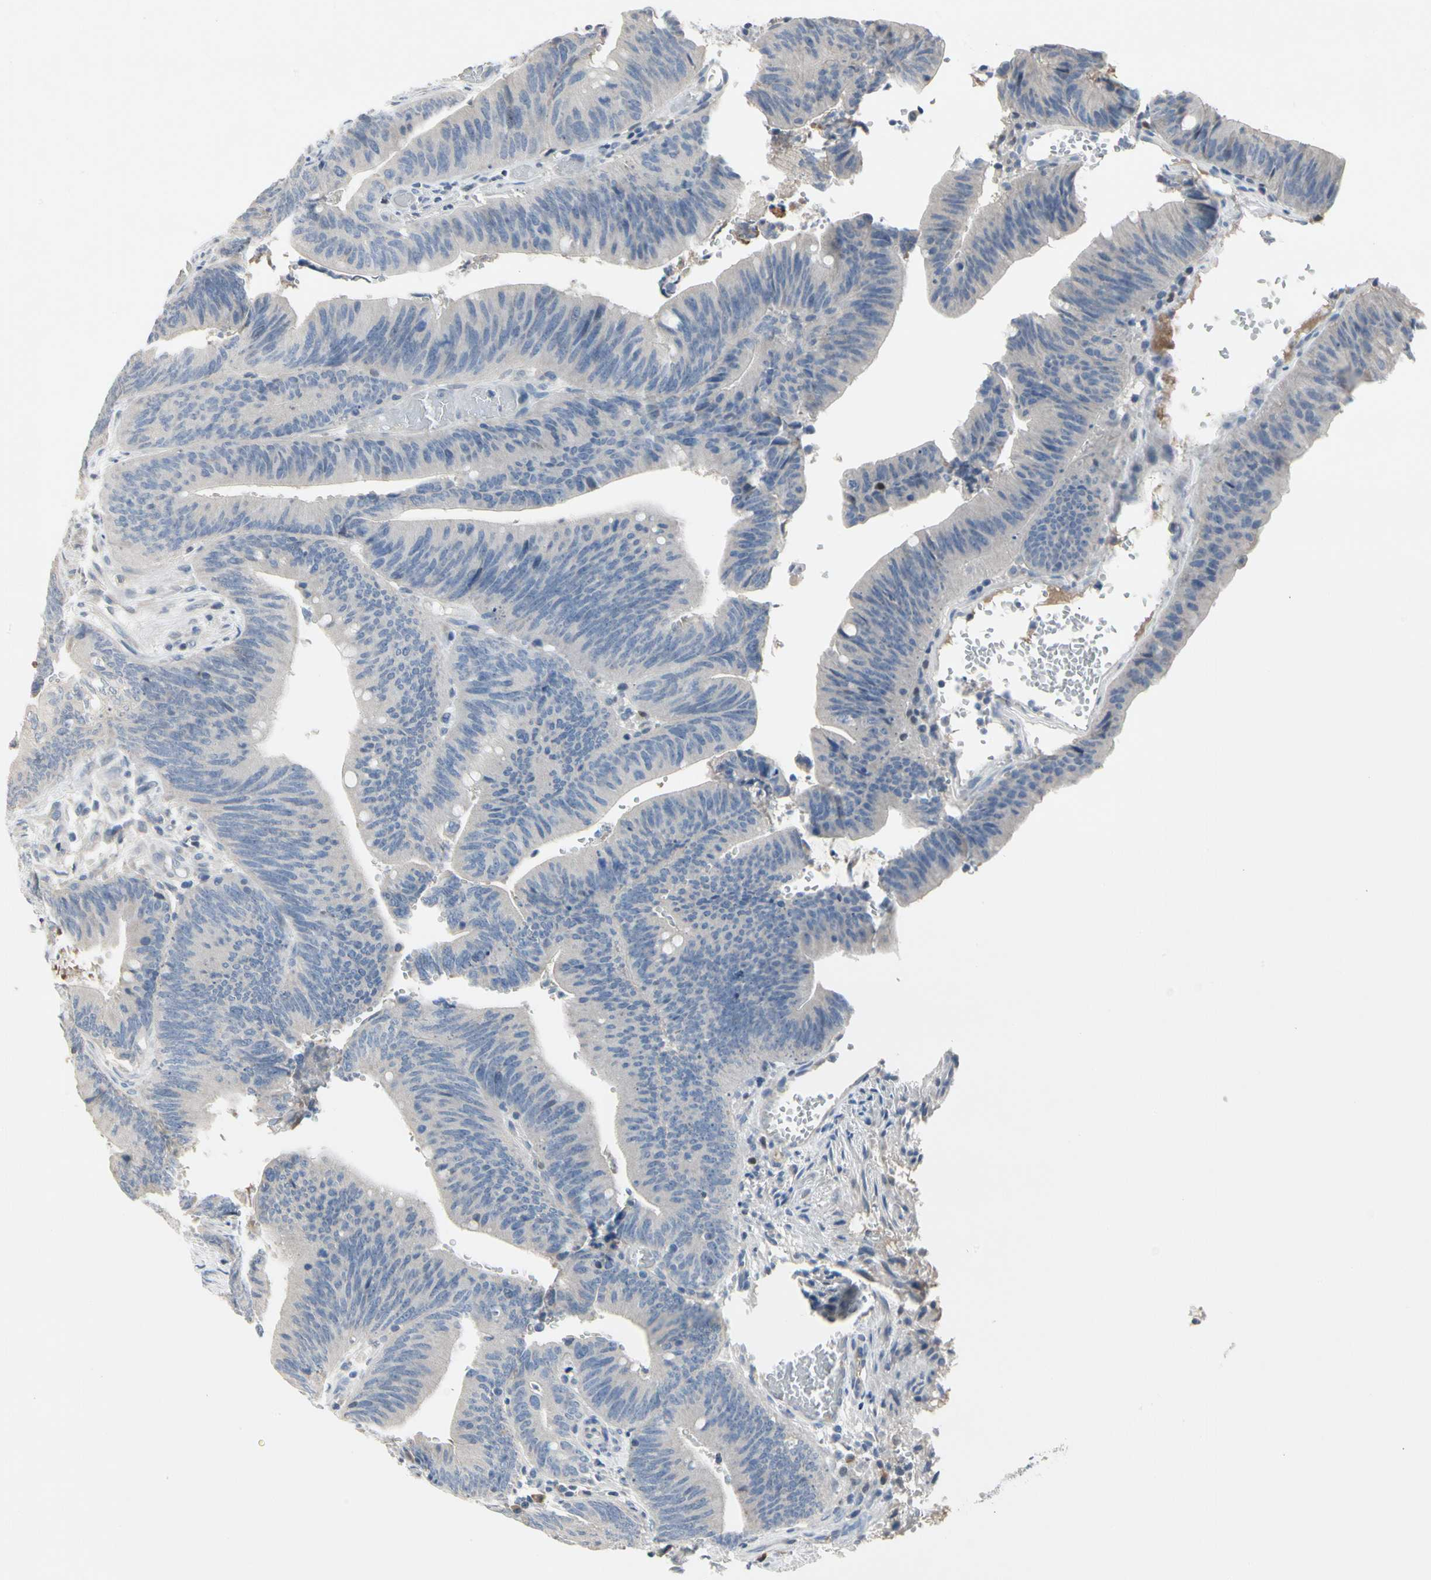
{"staining": {"intensity": "negative", "quantity": "none", "location": "none"}, "tissue": "colorectal cancer", "cell_type": "Tumor cells", "image_type": "cancer", "snomed": [{"axis": "morphology", "description": "Adenocarcinoma, NOS"}, {"axis": "topography", "description": "Rectum"}], "caption": "A micrograph of adenocarcinoma (colorectal) stained for a protein exhibits no brown staining in tumor cells.", "gene": "ECRG4", "patient": {"sex": "female", "age": 66}}